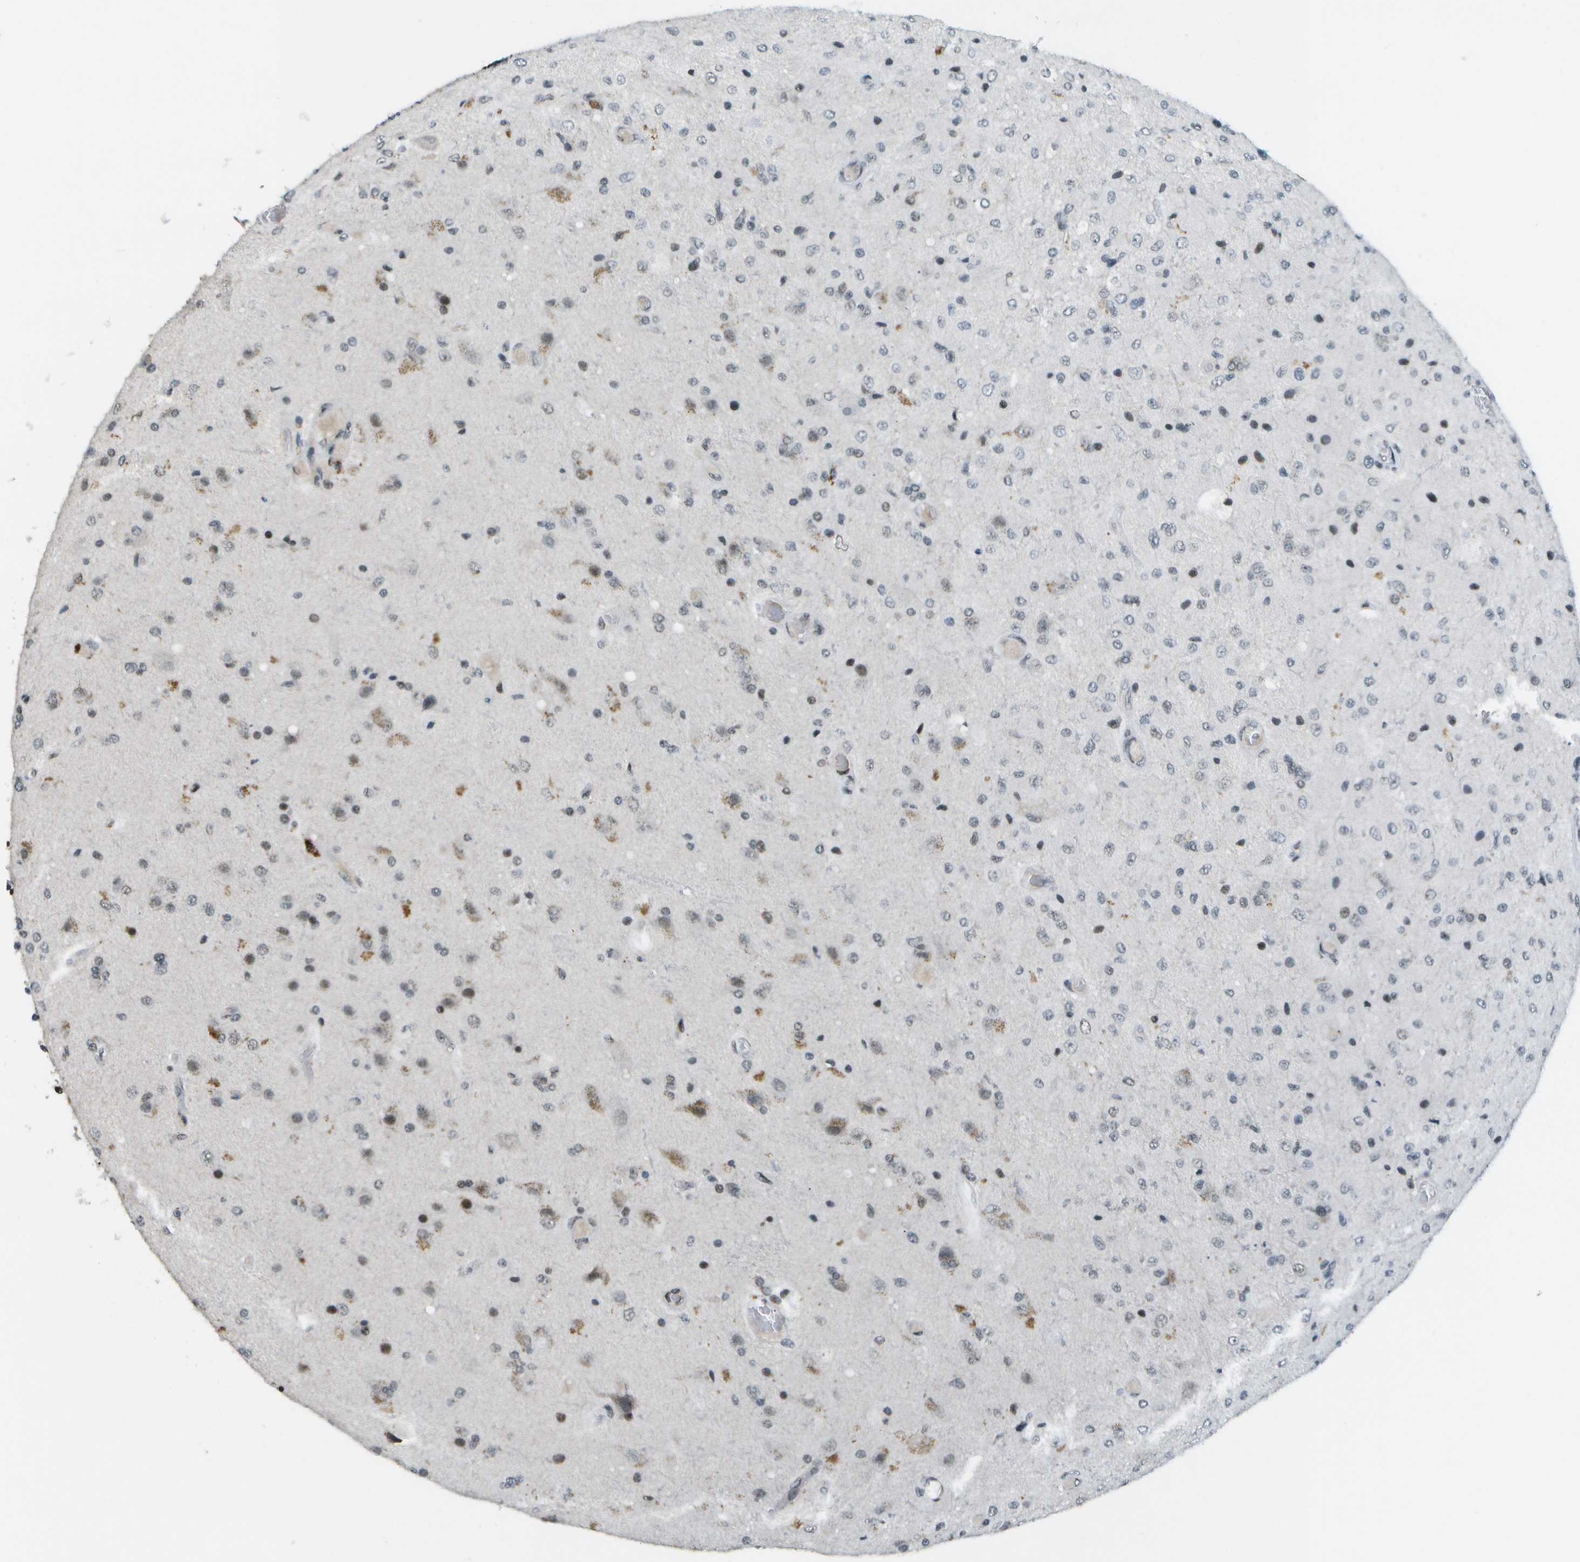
{"staining": {"intensity": "moderate", "quantity": "<25%", "location": "nuclear"}, "tissue": "glioma", "cell_type": "Tumor cells", "image_type": "cancer", "snomed": [{"axis": "morphology", "description": "Normal tissue, NOS"}, {"axis": "morphology", "description": "Glioma, malignant, High grade"}, {"axis": "topography", "description": "Cerebral cortex"}], "caption": "Glioma stained with immunohistochemistry (IHC) reveals moderate nuclear staining in about <25% of tumor cells.", "gene": "IRF7", "patient": {"sex": "male", "age": 77}}